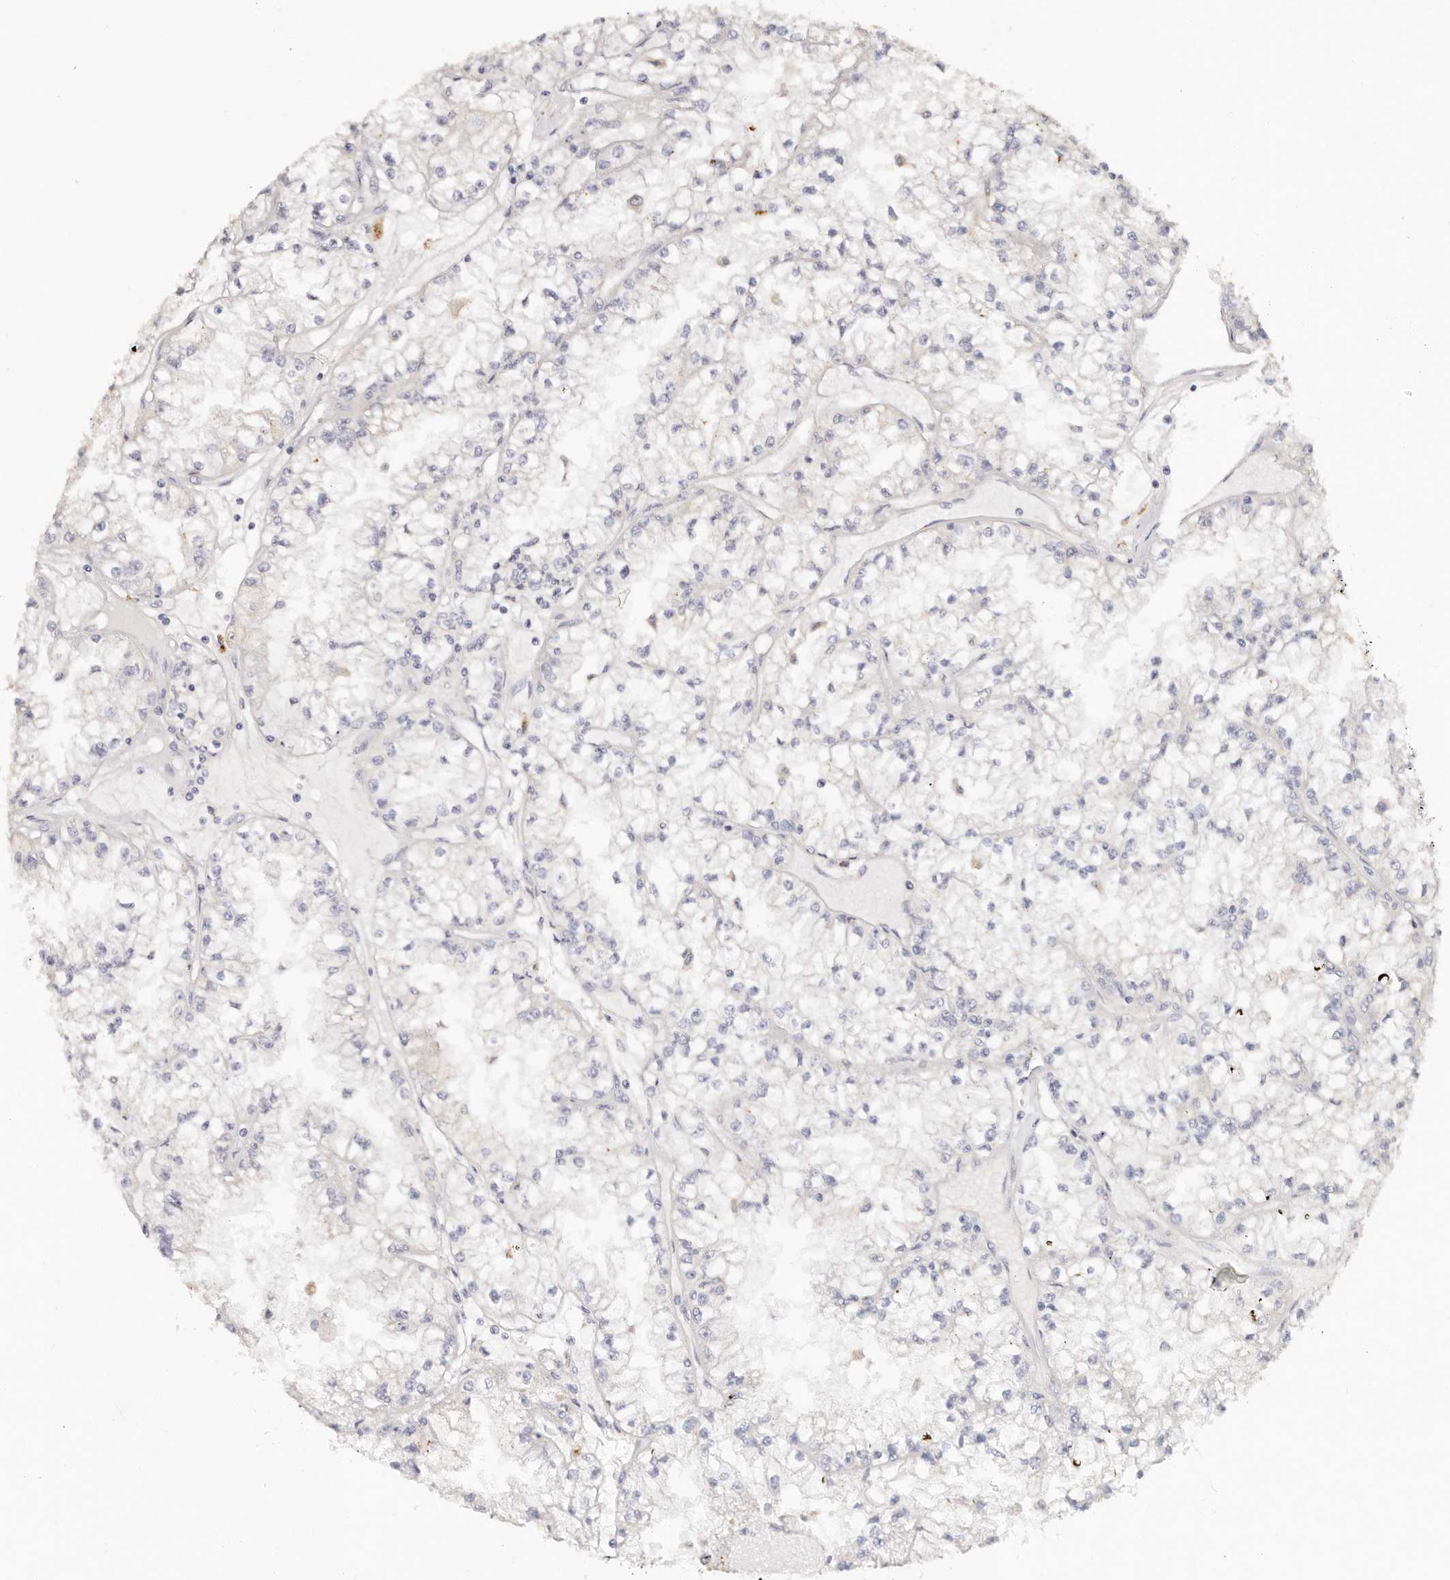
{"staining": {"intensity": "negative", "quantity": "none", "location": "none"}, "tissue": "renal cancer", "cell_type": "Tumor cells", "image_type": "cancer", "snomed": [{"axis": "morphology", "description": "Adenocarcinoma, NOS"}, {"axis": "topography", "description": "Kidney"}], "caption": "The histopathology image demonstrates no significant expression in tumor cells of adenocarcinoma (renal).", "gene": "VIPAS39", "patient": {"sex": "male", "age": 56}}